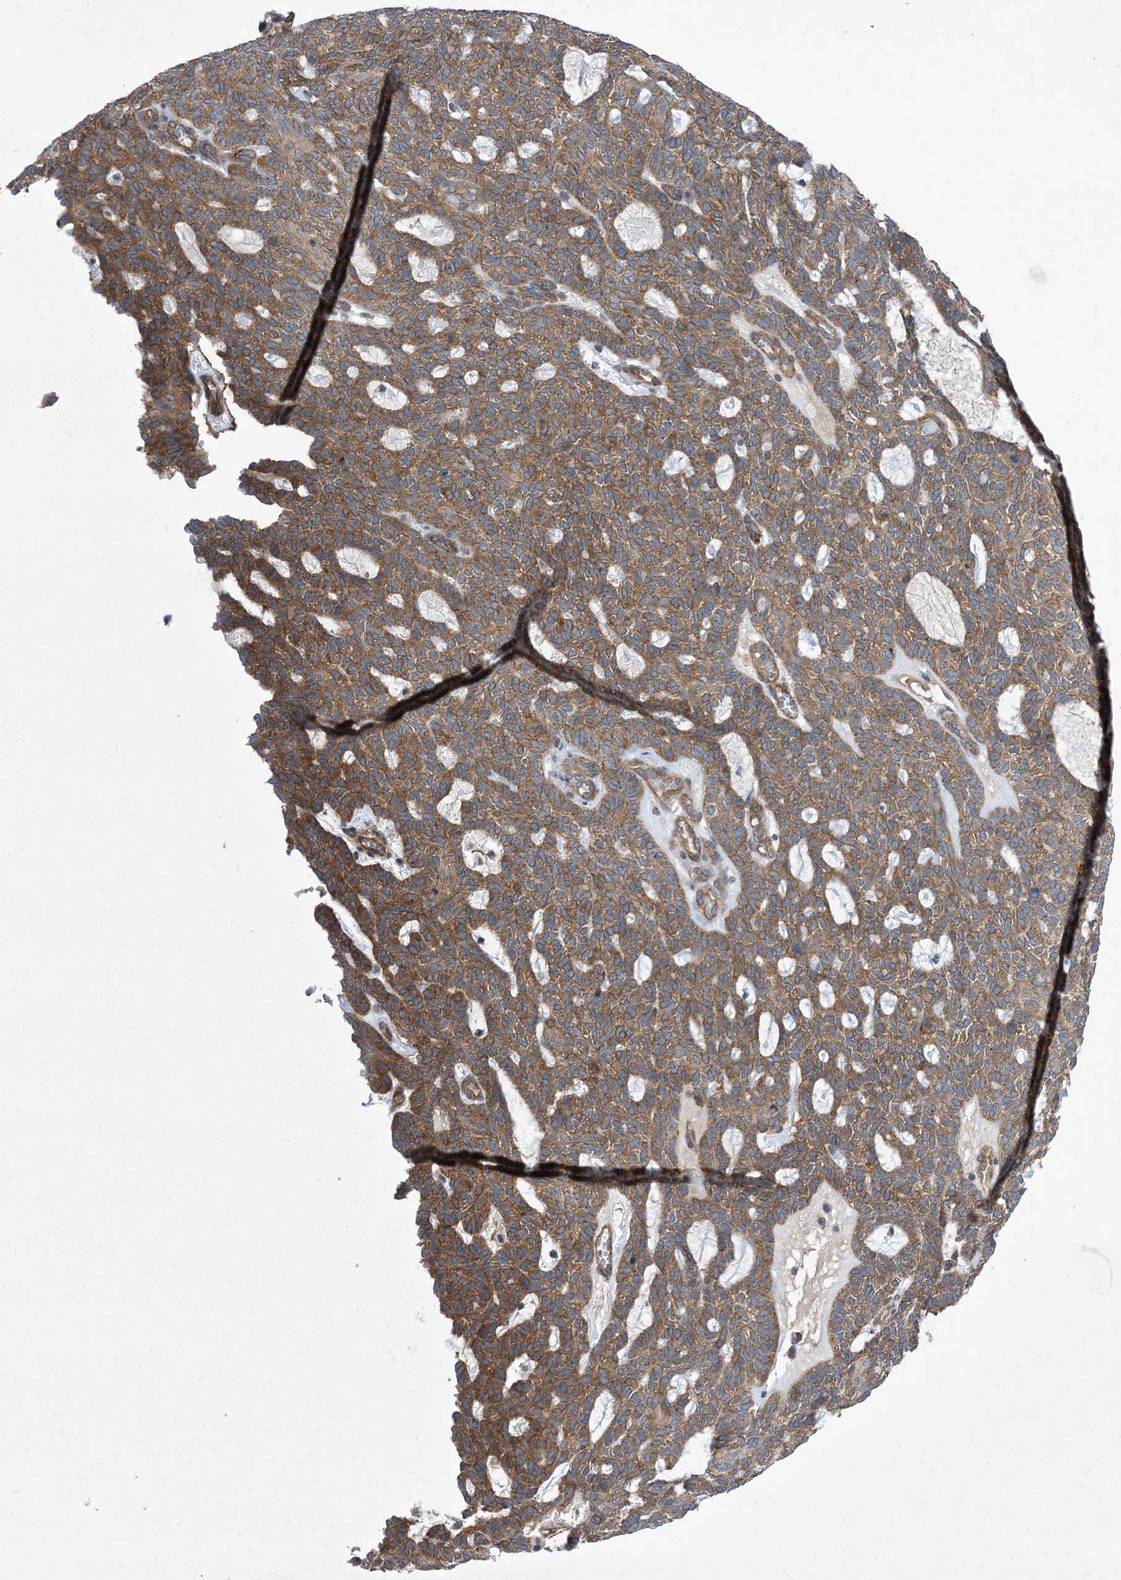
{"staining": {"intensity": "moderate", "quantity": ">75%", "location": "cytoplasmic/membranous"}, "tissue": "skin cancer", "cell_type": "Tumor cells", "image_type": "cancer", "snomed": [{"axis": "morphology", "description": "Squamous cell carcinoma, NOS"}, {"axis": "topography", "description": "Skin"}], "caption": "Human skin squamous cell carcinoma stained with a brown dye exhibits moderate cytoplasmic/membranous positive staining in about >75% of tumor cells.", "gene": "EHBP1", "patient": {"sex": "female", "age": 90}}